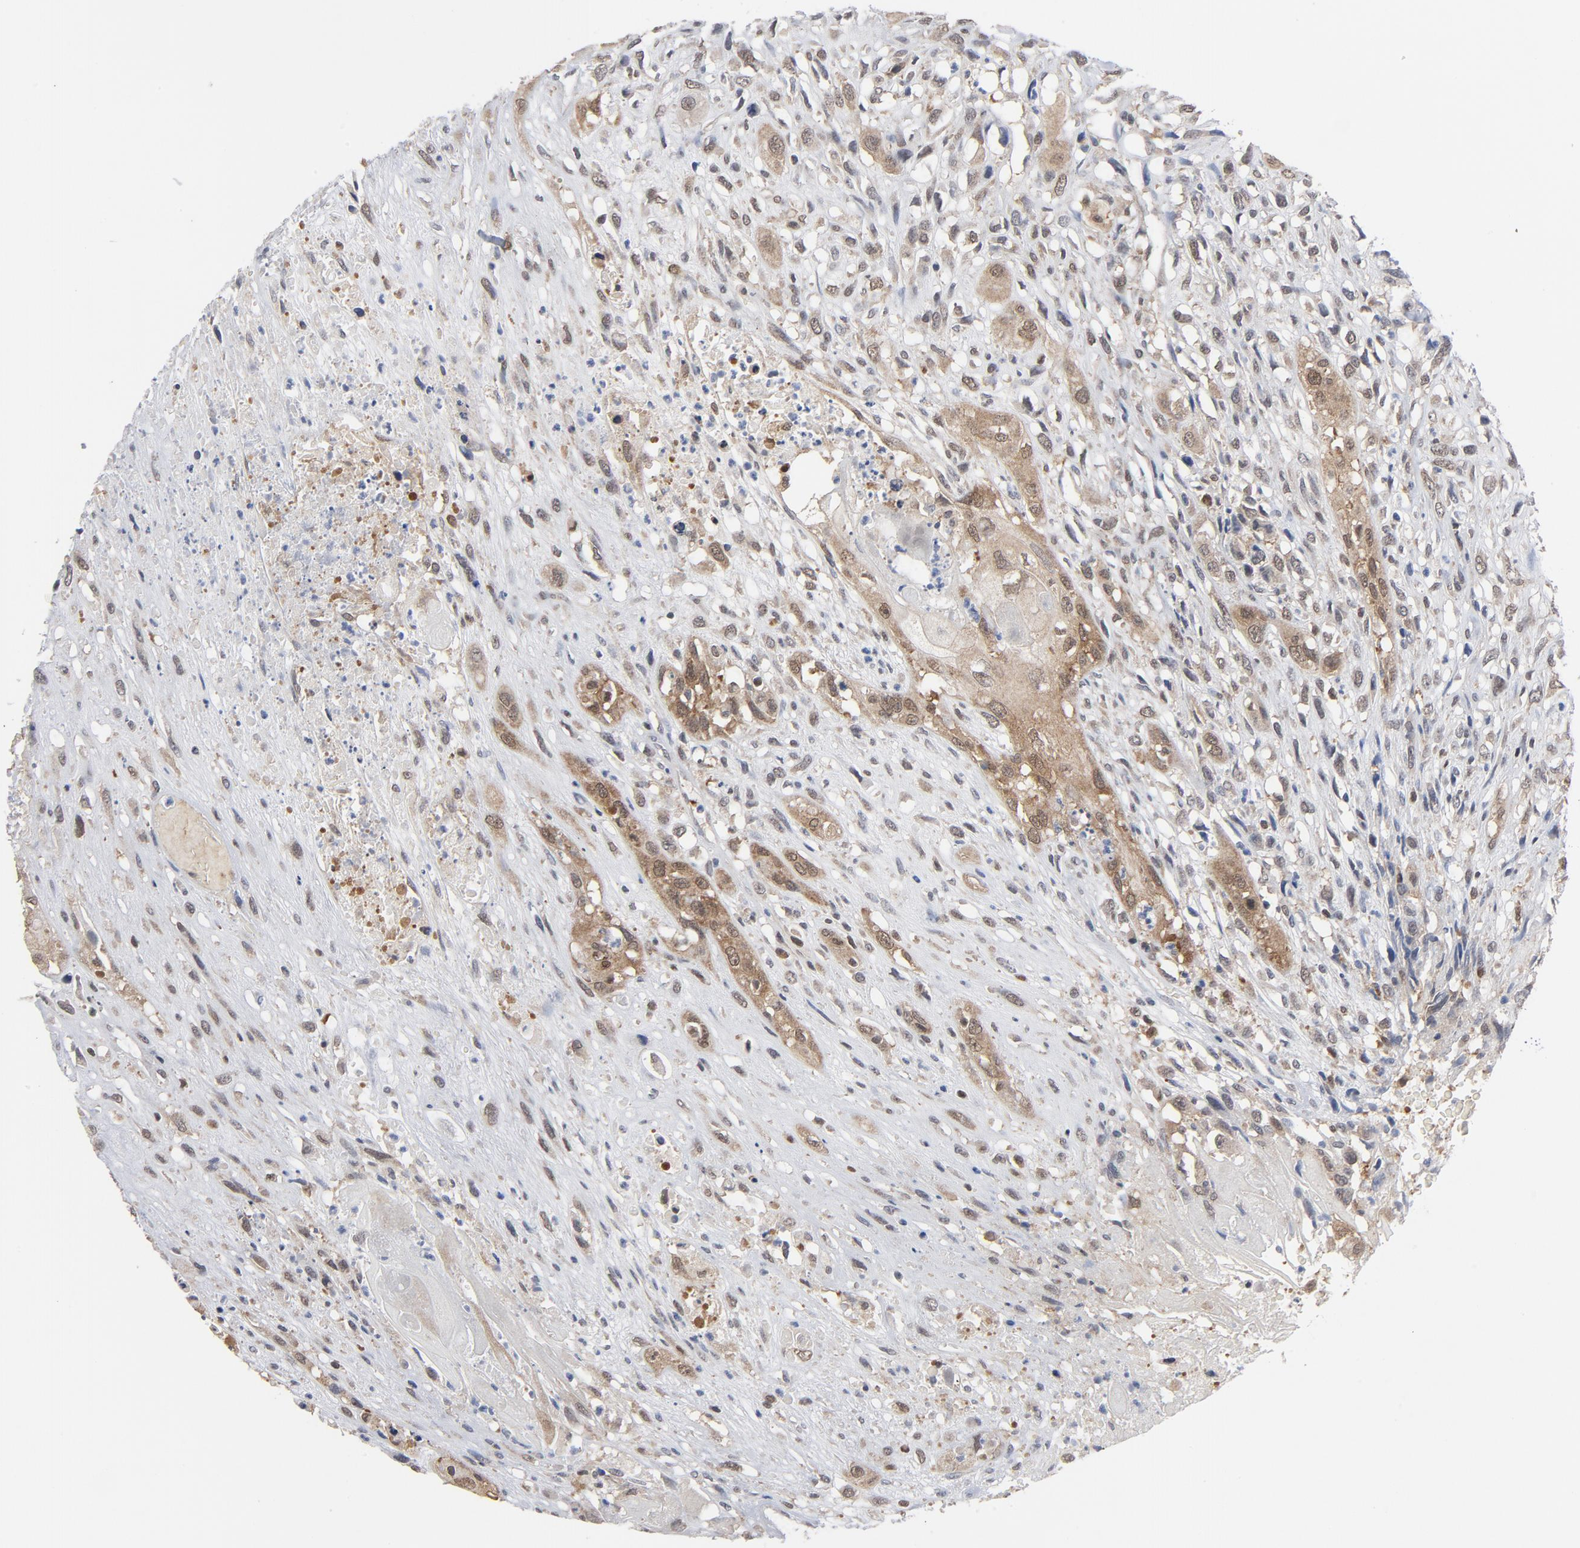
{"staining": {"intensity": "moderate", "quantity": ">75%", "location": "cytoplasmic/membranous,nuclear"}, "tissue": "head and neck cancer", "cell_type": "Tumor cells", "image_type": "cancer", "snomed": [{"axis": "morphology", "description": "Necrosis, NOS"}, {"axis": "morphology", "description": "Neoplasm, malignant, NOS"}, {"axis": "topography", "description": "Salivary gland"}, {"axis": "topography", "description": "Head-Neck"}], "caption": "Protein staining demonstrates moderate cytoplasmic/membranous and nuclear staining in about >75% of tumor cells in head and neck malignant neoplasm. (DAB IHC, brown staining for protein, blue staining for nuclei).", "gene": "PRDX1", "patient": {"sex": "male", "age": 43}}